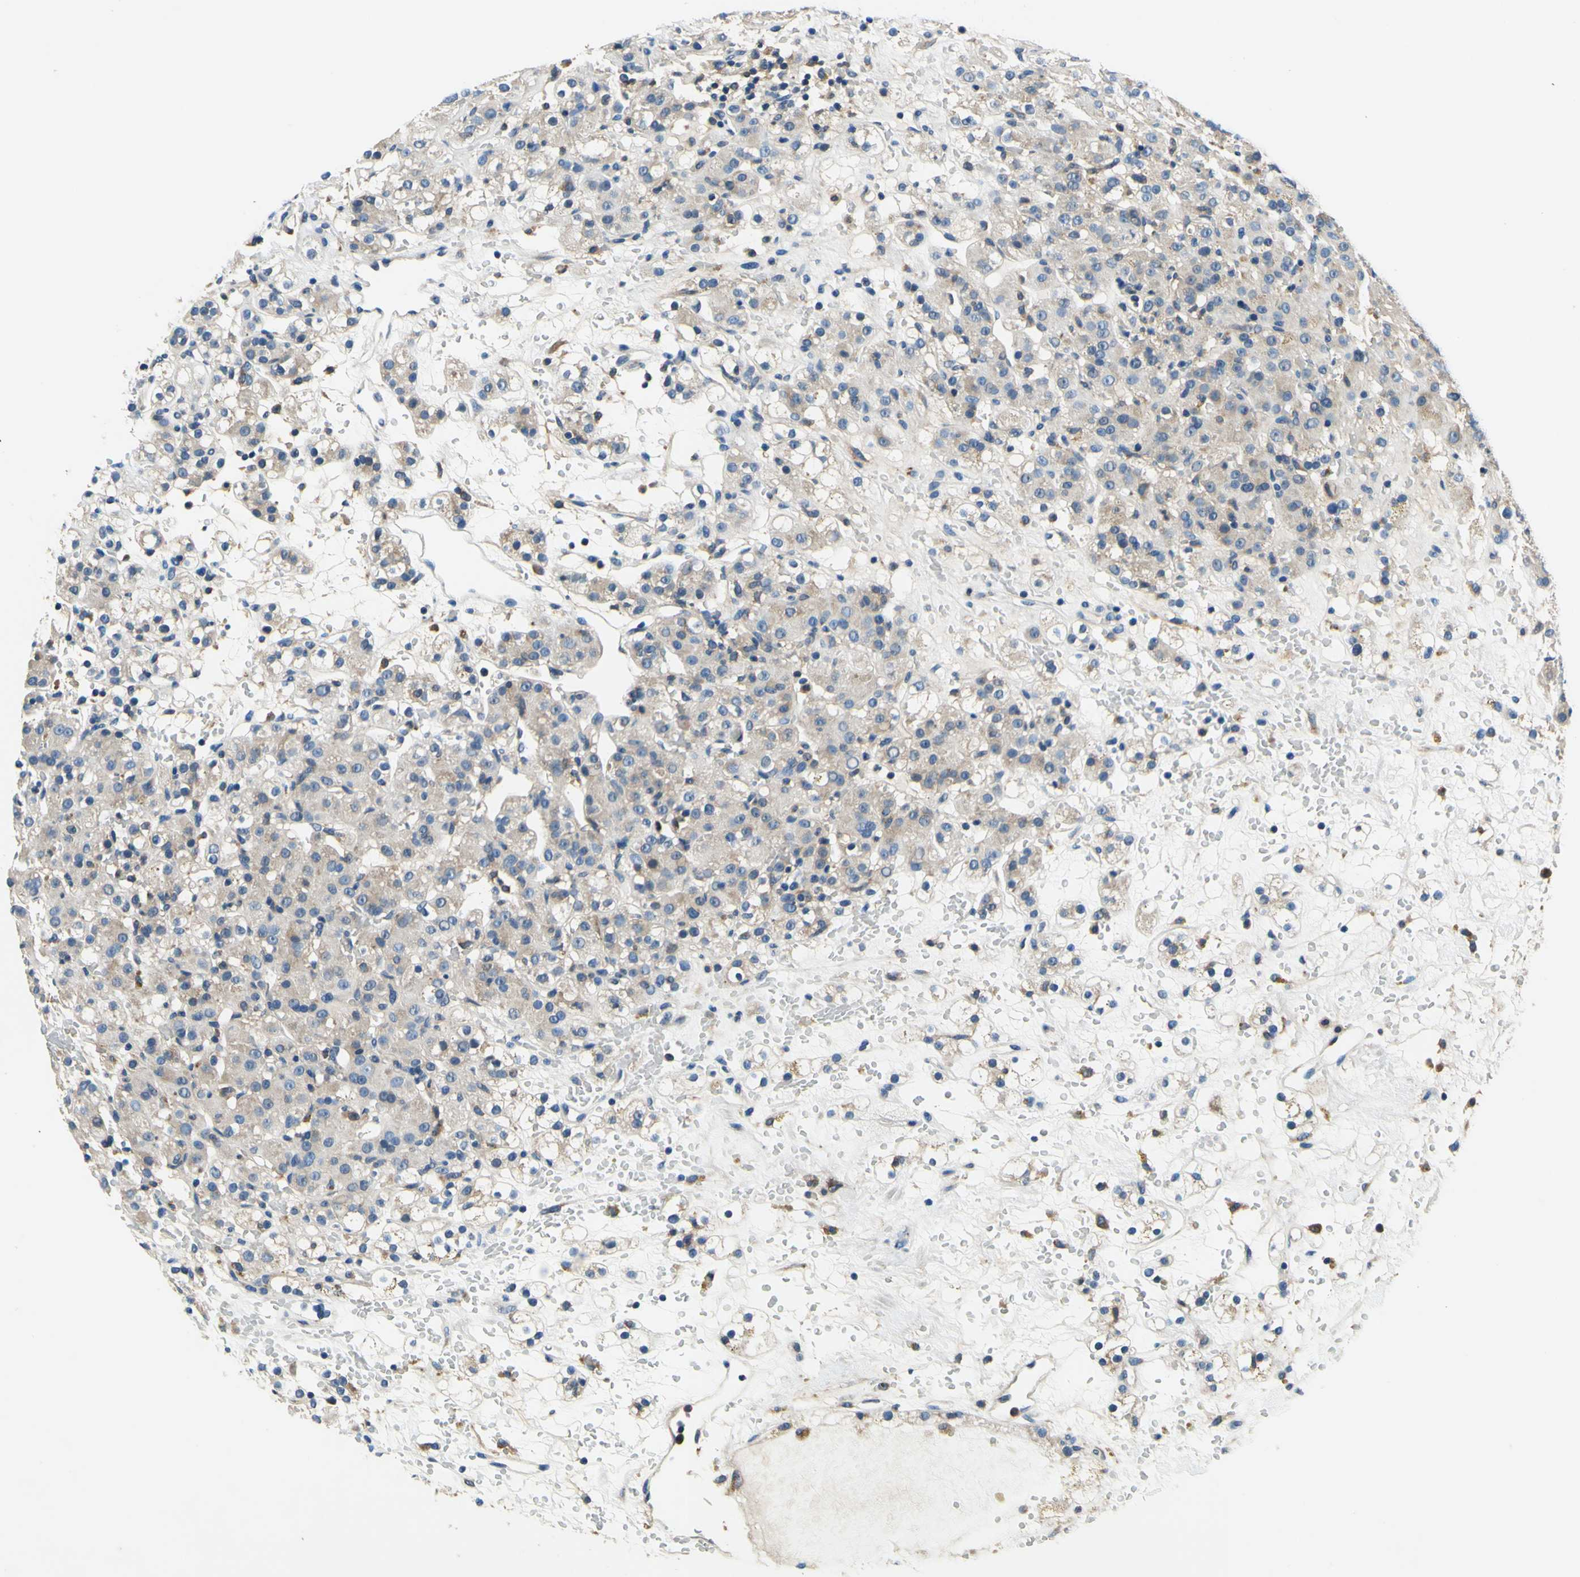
{"staining": {"intensity": "weak", "quantity": "25%-75%", "location": "cytoplasmic/membranous"}, "tissue": "renal cancer", "cell_type": "Tumor cells", "image_type": "cancer", "snomed": [{"axis": "morphology", "description": "Adenocarcinoma, NOS"}, {"axis": "topography", "description": "Kidney"}], "caption": "Renal cancer (adenocarcinoma) was stained to show a protein in brown. There is low levels of weak cytoplasmic/membranous staining in about 25%-75% of tumor cells.", "gene": "PLA2G4A", "patient": {"sex": "male", "age": 61}}